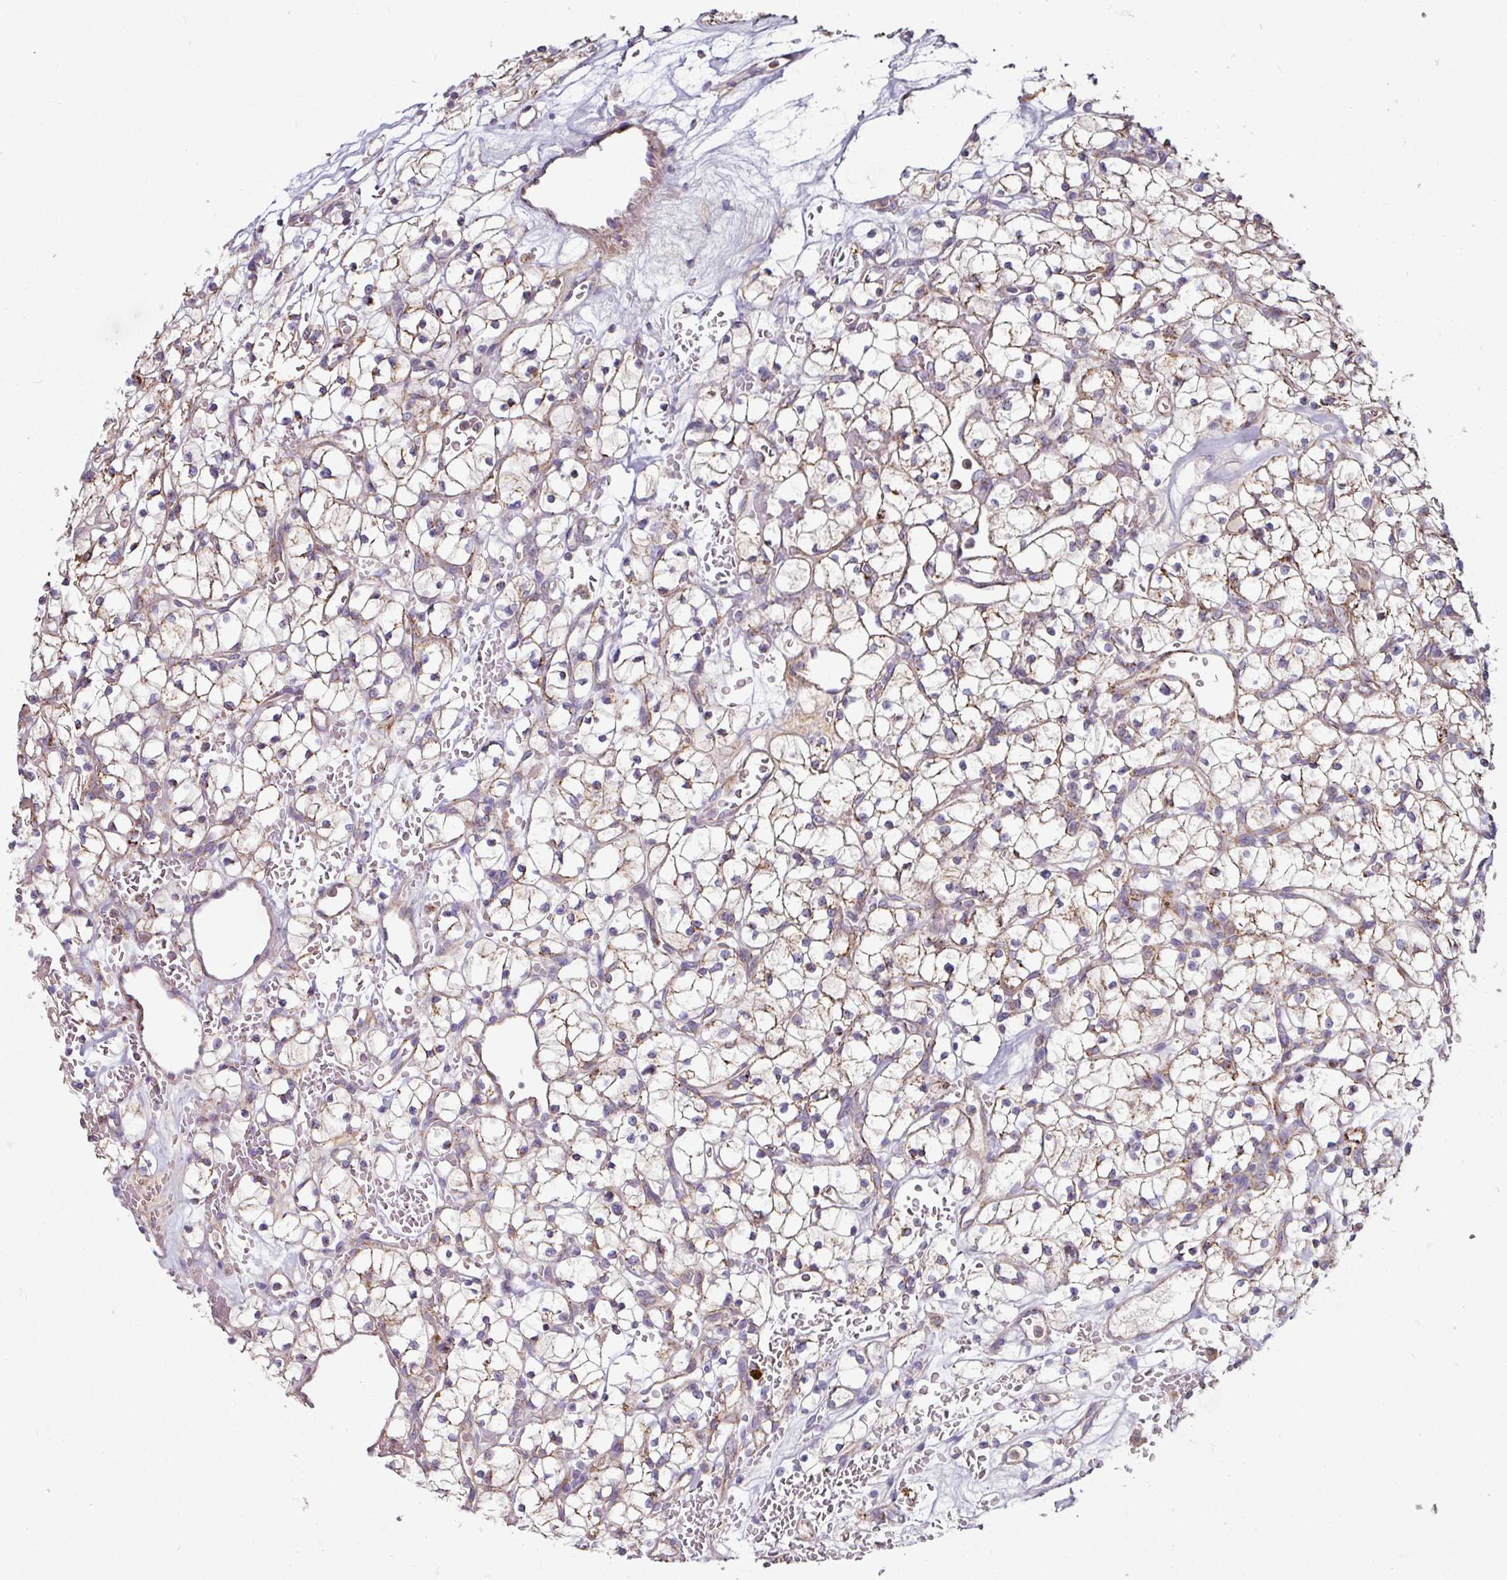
{"staining": {"intensity": "weak", "quantity": "25%-75%", "location": "cytoplasmic/membranous"}, "tissue": "renal cancer", "cell_type": "Tumor cells", "image_type": "cancer", "snomed": [{"axis": "morphology", "description": "Adenocarcinoma, NOS"}, {"axis": "topography", "description": "Kidney"}], "caption": "A brown stain highlights weak cytoplasmic/membranous staining of a protein in renal cancer tumor cells.", "gene": "OR2D3", "patient": {"sex": "female", "age": 64}}